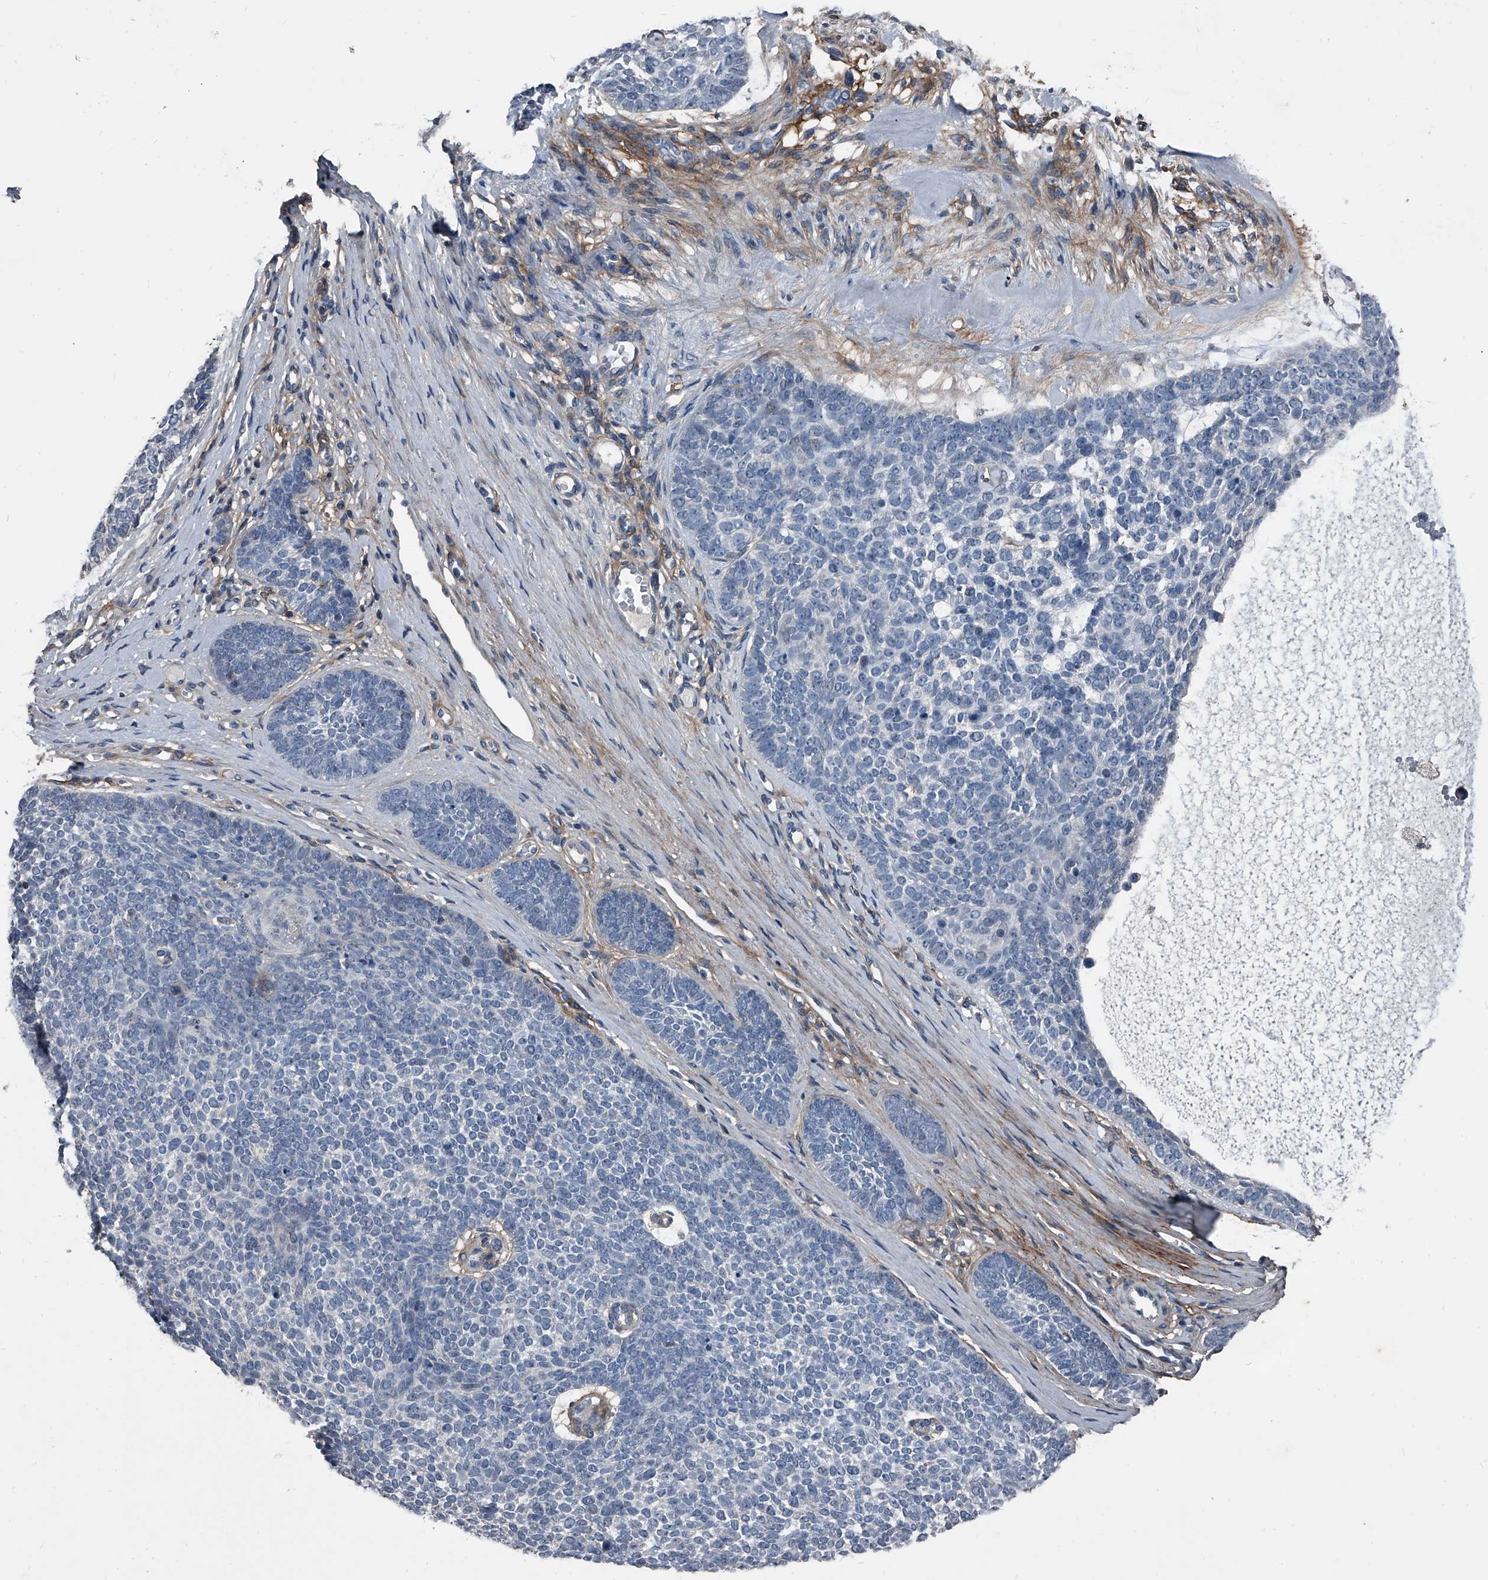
{"staining": {"intensity": "negative", "quantity": "none", "location": "none"}, "tissue": "skin cancer", "cell_type": "Tumor cells", "image_type": "cancer", "snomed": [{"axis": "morphology", "description": "Basal cell carcinoma"}, {"axis": "topography", "description": "Skin"}], "caption": "The image displays no staining of tumor cells in basal cell carcinoma (skin).", "gene": "PHACTR1", "patient": {"sex": "female", "age": 81}}